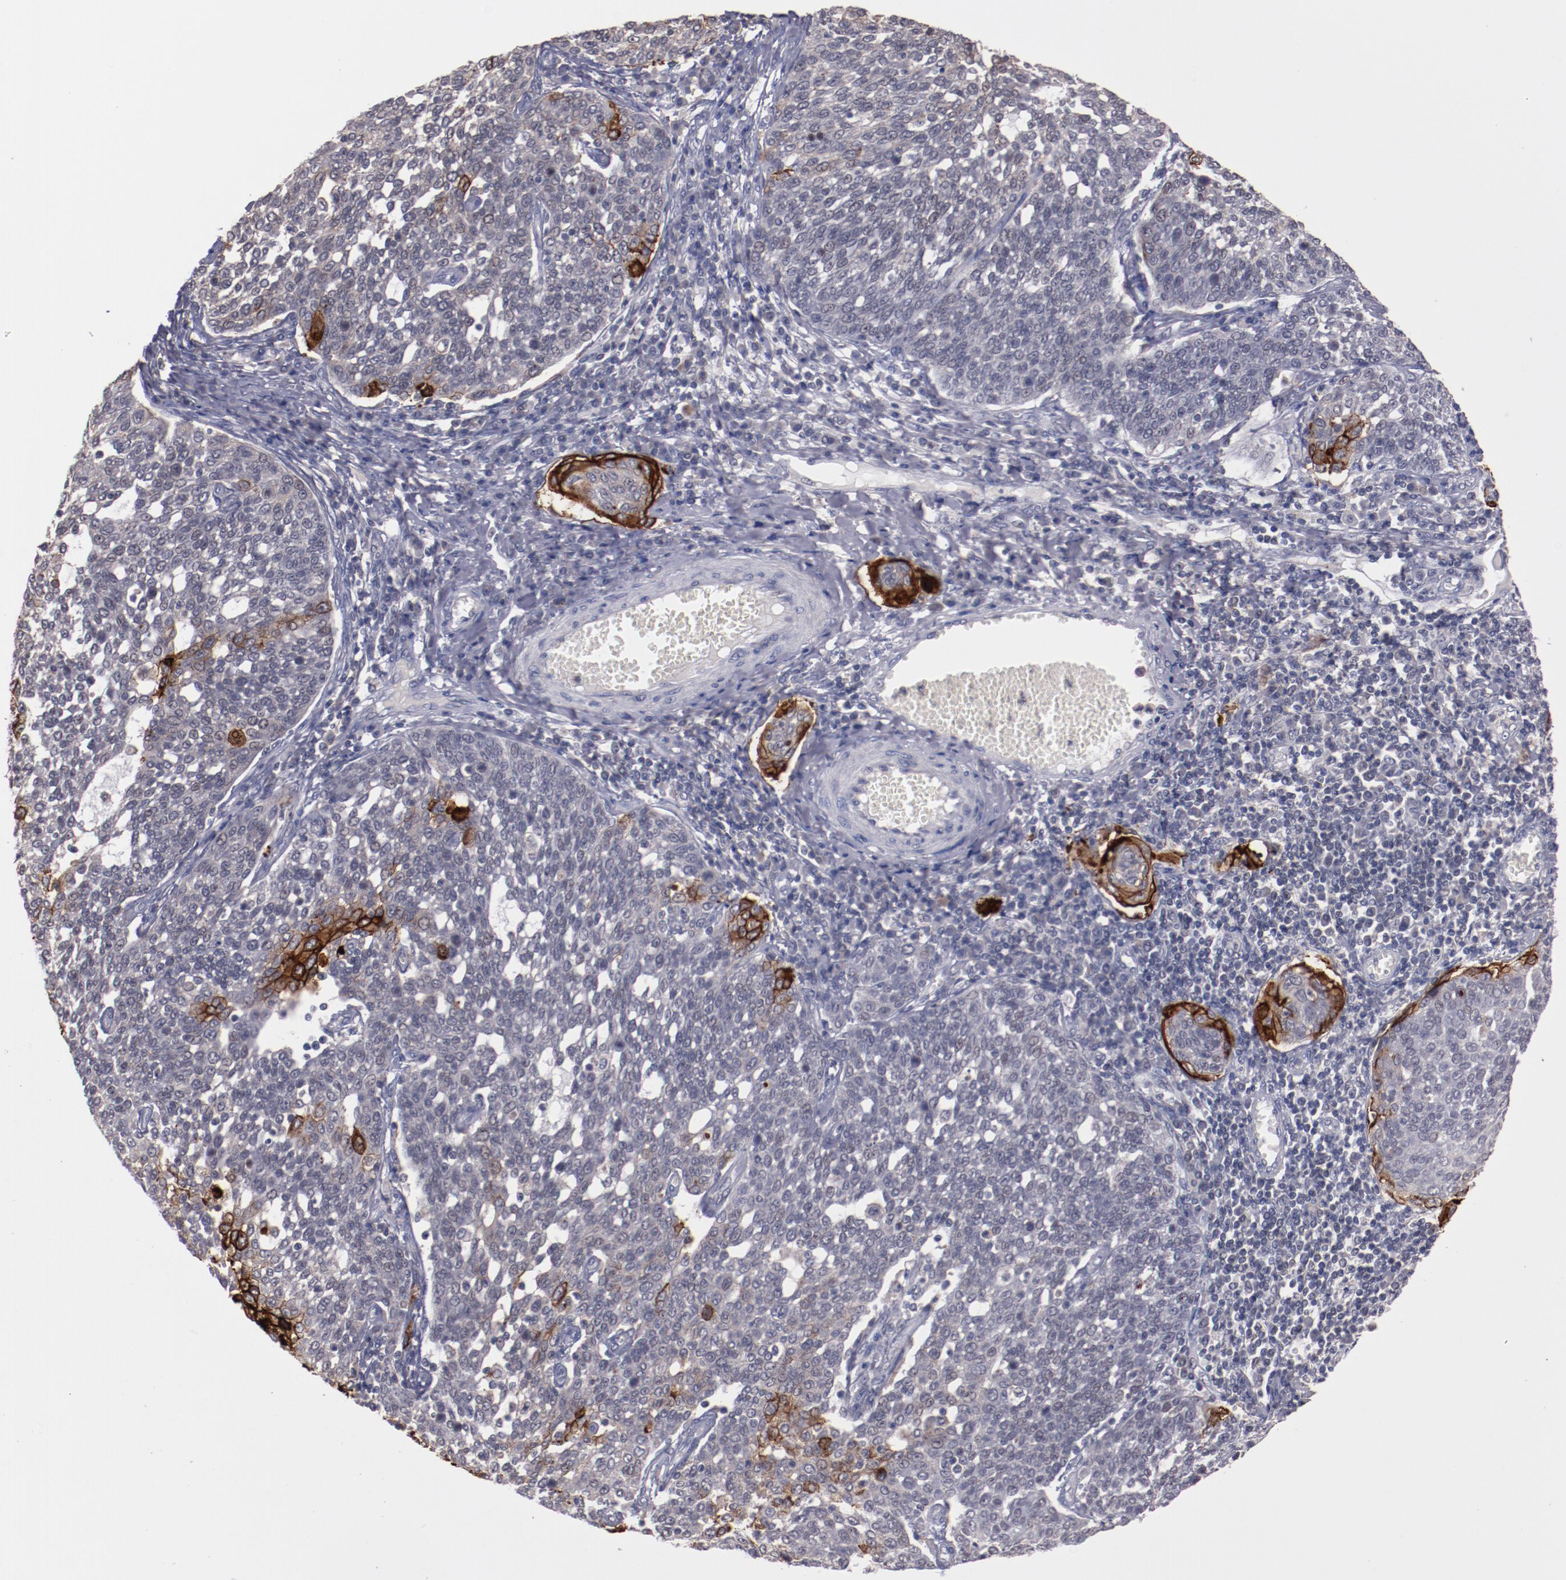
{"staining": {"intensity": "weak", "quantity": "<25%", "location": "cytoplasmic/membranous"}, "tissue": "cervical cancer", "cell_type": "Tumor cells", "image_type": "cancer", "snomed": [{"axis": "morphology", "description": "Squamous cell carcinoma, NOS"}, {"axis": "topography", "description": "Cervix"}], "caption": "Immunohistochemistry (IHC) of human cervical cancer (squamous cell carcinoma) reveals no expression in tumor cells.", "gene": "SYP", "patient": {"sex": "female", "age": 34}}